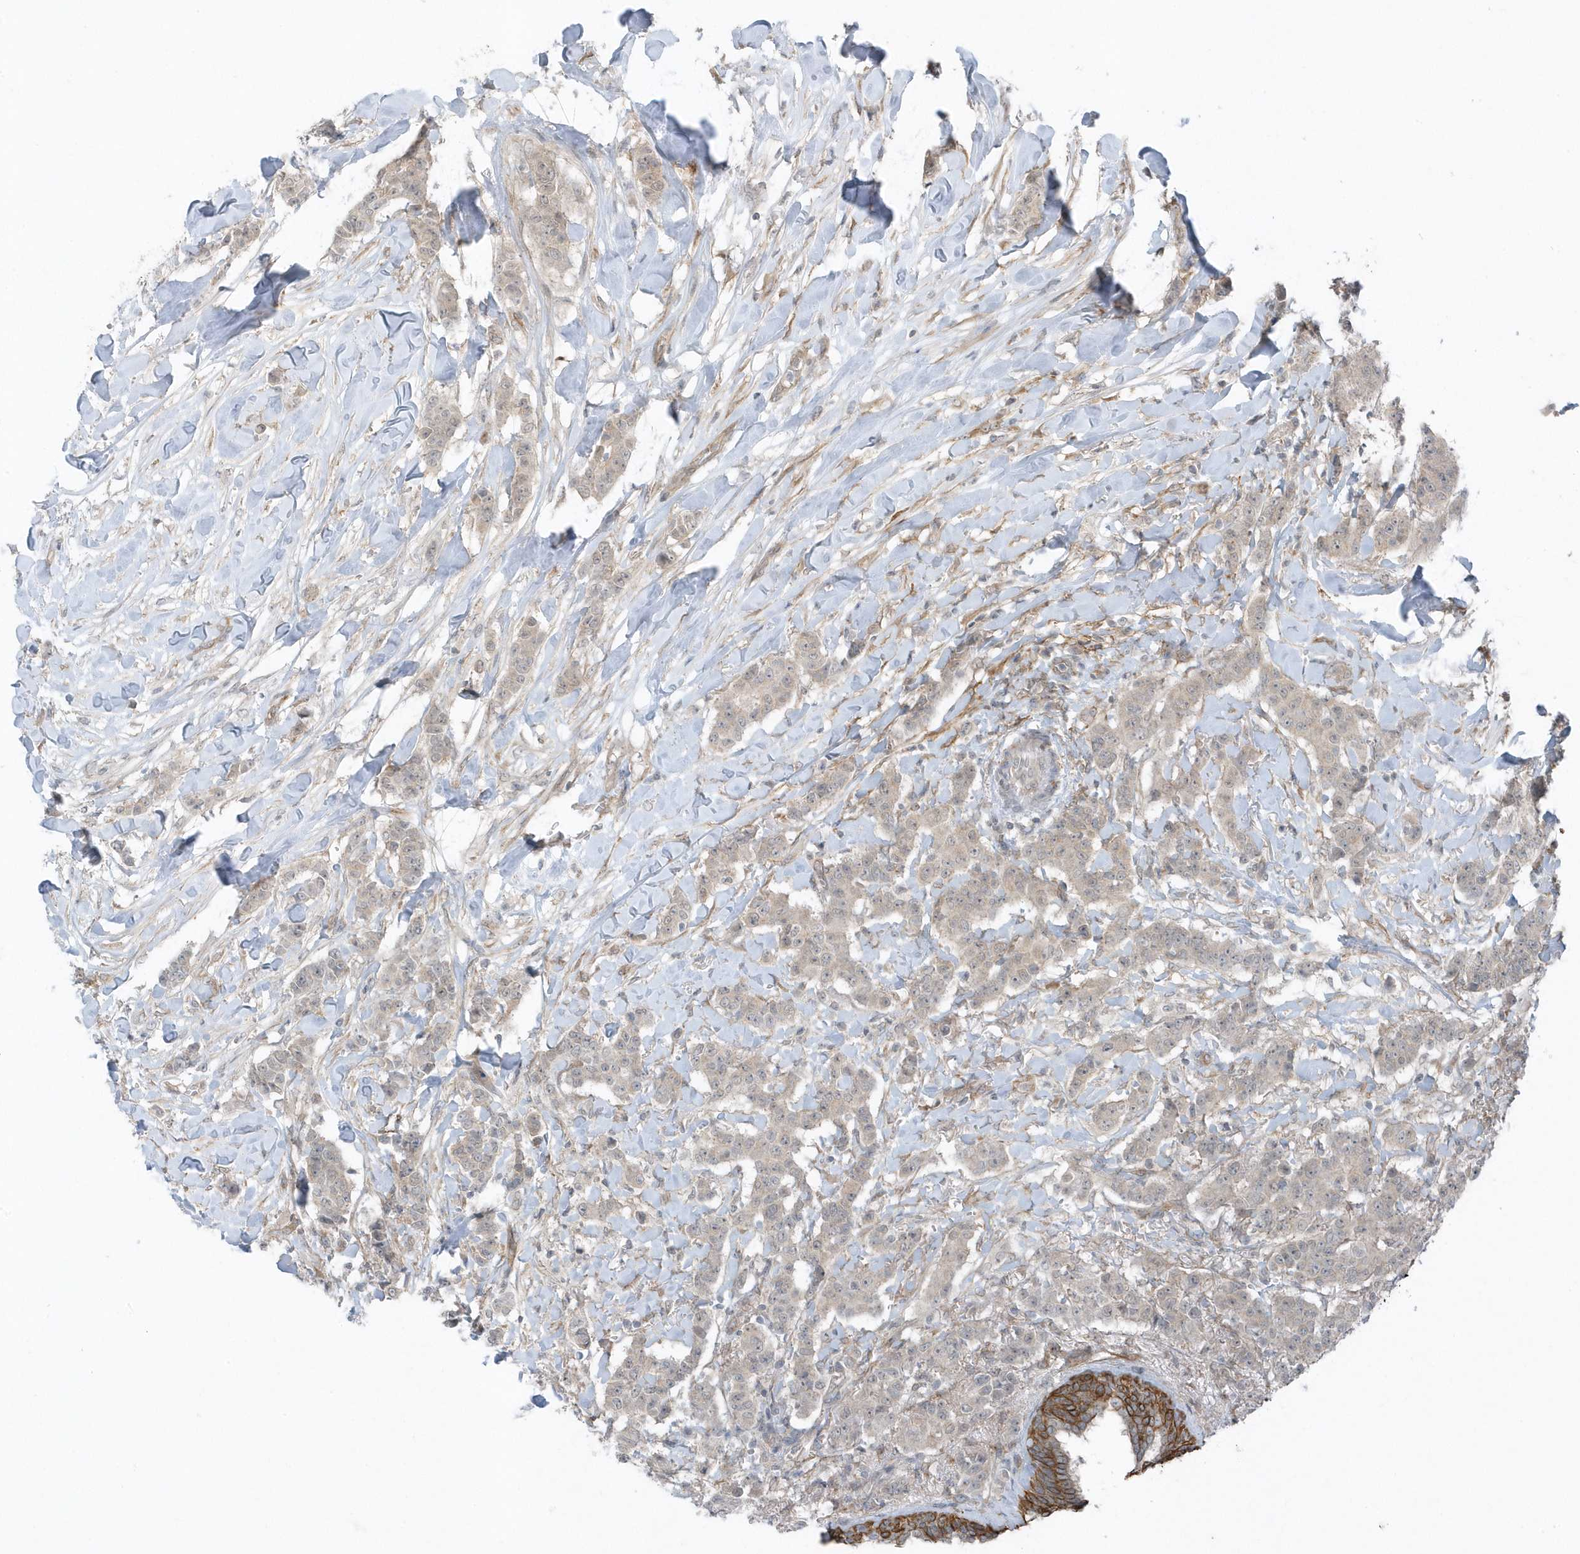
{"staining": {"intensity": "negative", "quantity": "none", "location": "none"}, "tissue": "breast cancer", "cell_type": "Tumor cells", "image_type": "cancer", "snomed": [{"axis": "morphology", "description": "Duct carcinoma"}, {"axis": "topography", "description": "Breast"}], "caption": "Breast cancer stained for a protein using immunohistochemistry displays no expression tumor cells.", "gene": "PARD3B", "patient": {"sex": "female", "age": 40}}